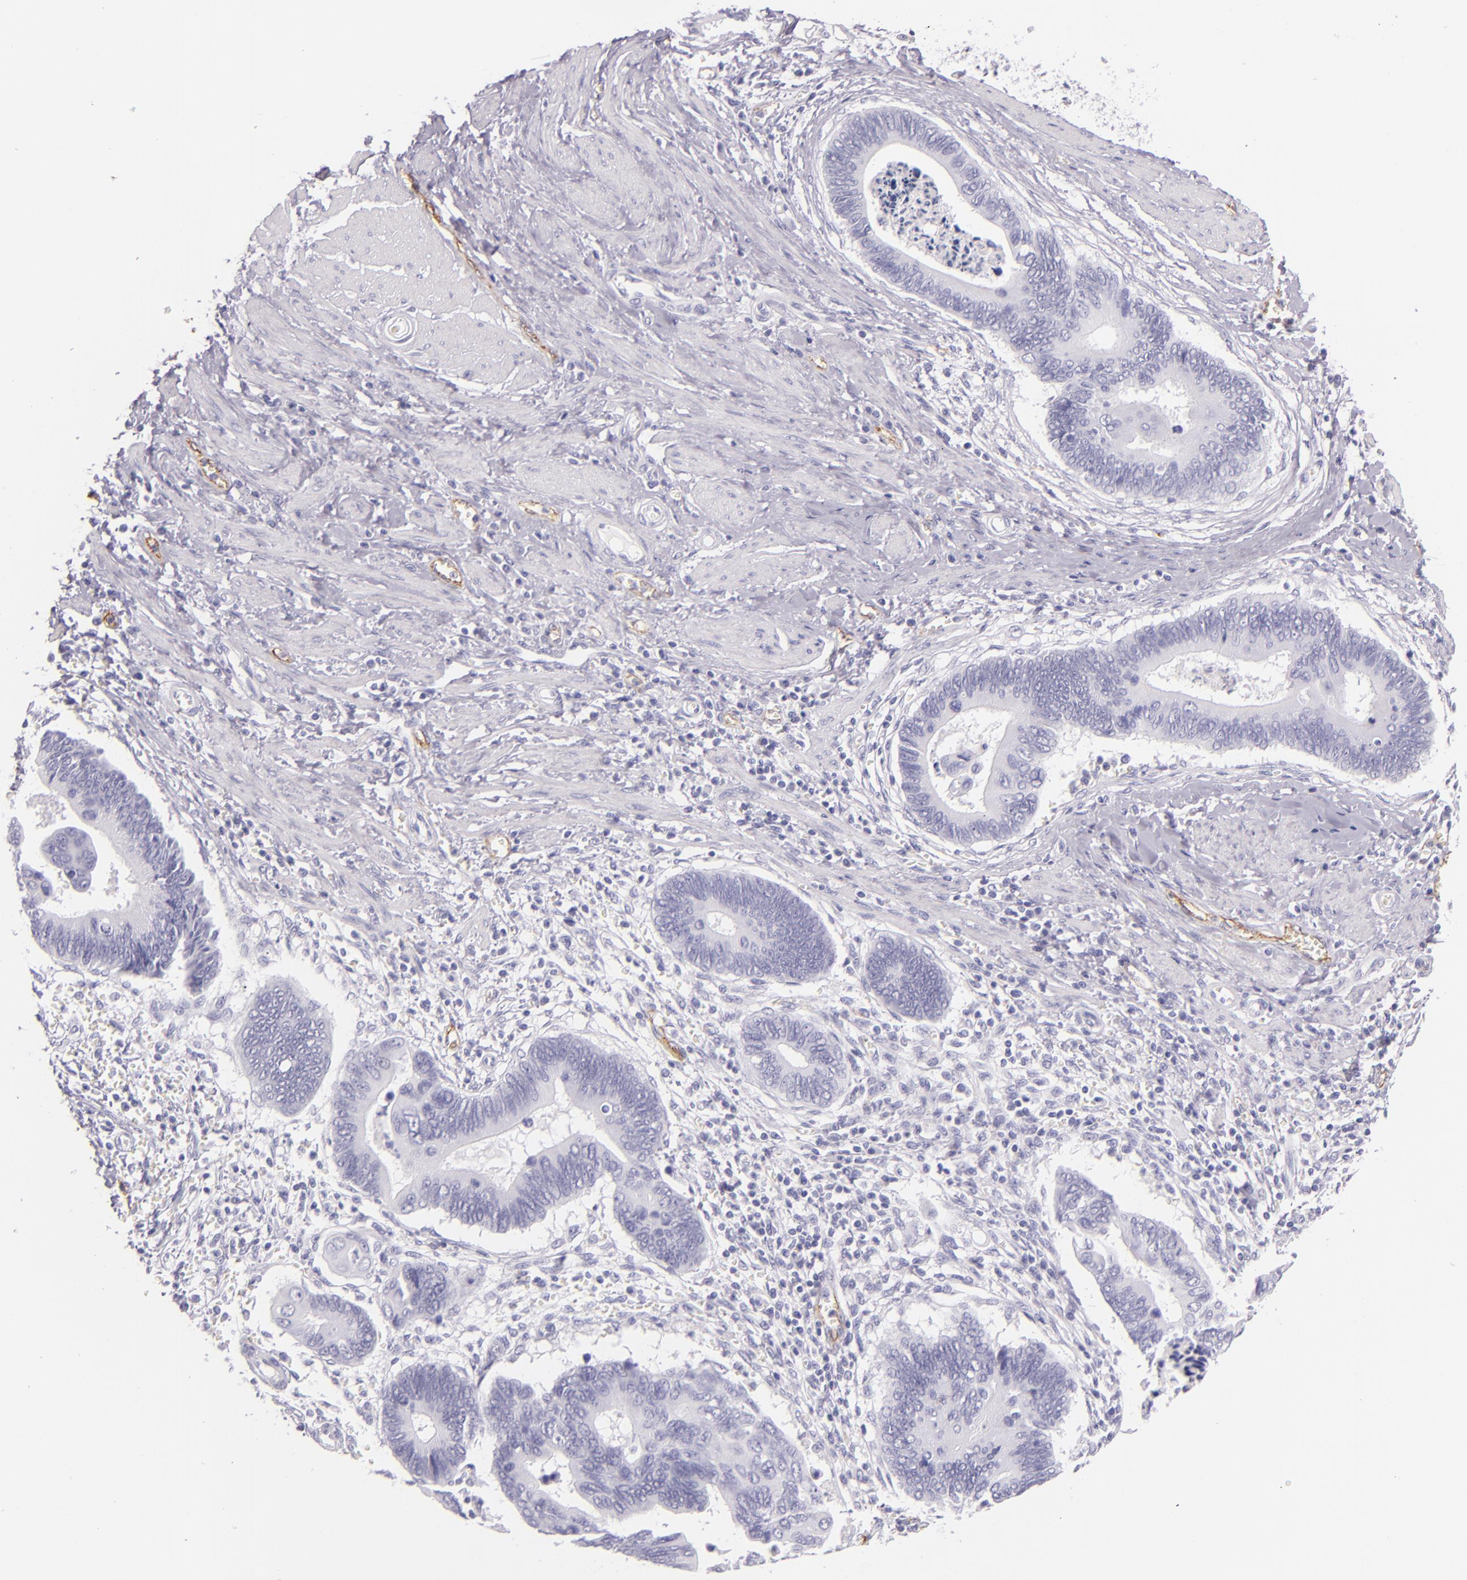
{"staining": {"intensity": "negative", "quantity": "none", "location": "none"}, "tissue": "pancreatic cancer", "cell_type": "Tumor cells", "image_type": "cancer", "snomed": [{"axis": "morphology", "description": "Adenocarcinoma, NOS"}, {"axis": "topography", "description": "Pancreas"}], "caption": "The image reveals no staining of tumor cells in pancreatic cancer.", "gene": "SELP", "patient": {"sex": "female", "age": 70}}